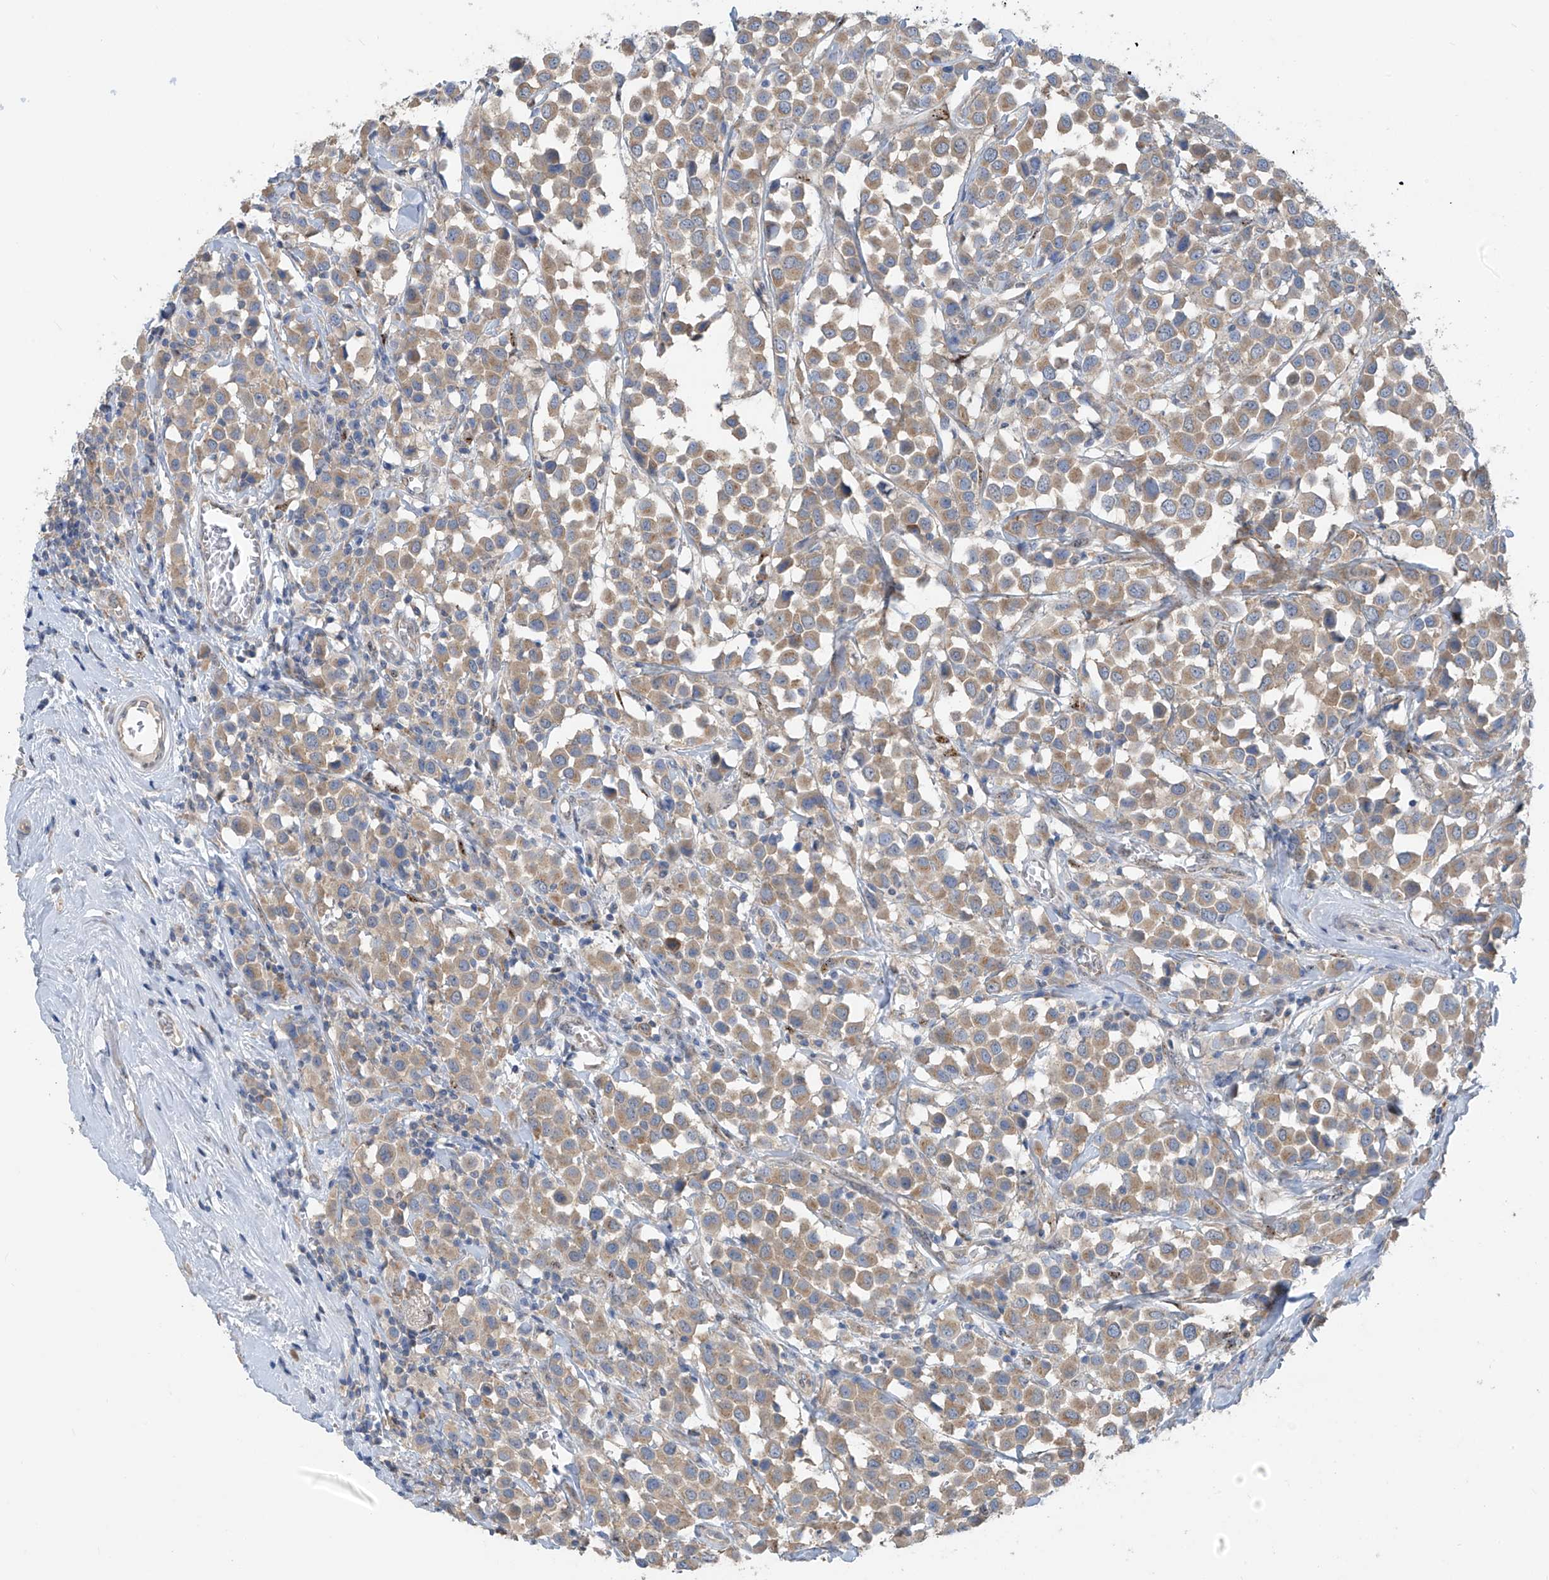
{"staining": {"intensity": "moderate", "quantity": ">75%", "location": "cytoplasmic/membranous"}, "tissue": "breast cancer", "cell_type": "Tumor cells", "image_type": "cancer", "snomed": [{"axis": "morphology", "description": "Duct carcinoma"}, {"axis": "topography", "description": "Breast"}], "caption": "Protein staining of breast cancer tissue demonstrates moderate cytoplasmic/membranous positivity in approximately >75% of tumor cells.", "gene": "RPL4", "patient": {"sex": "female", "age": 61}}